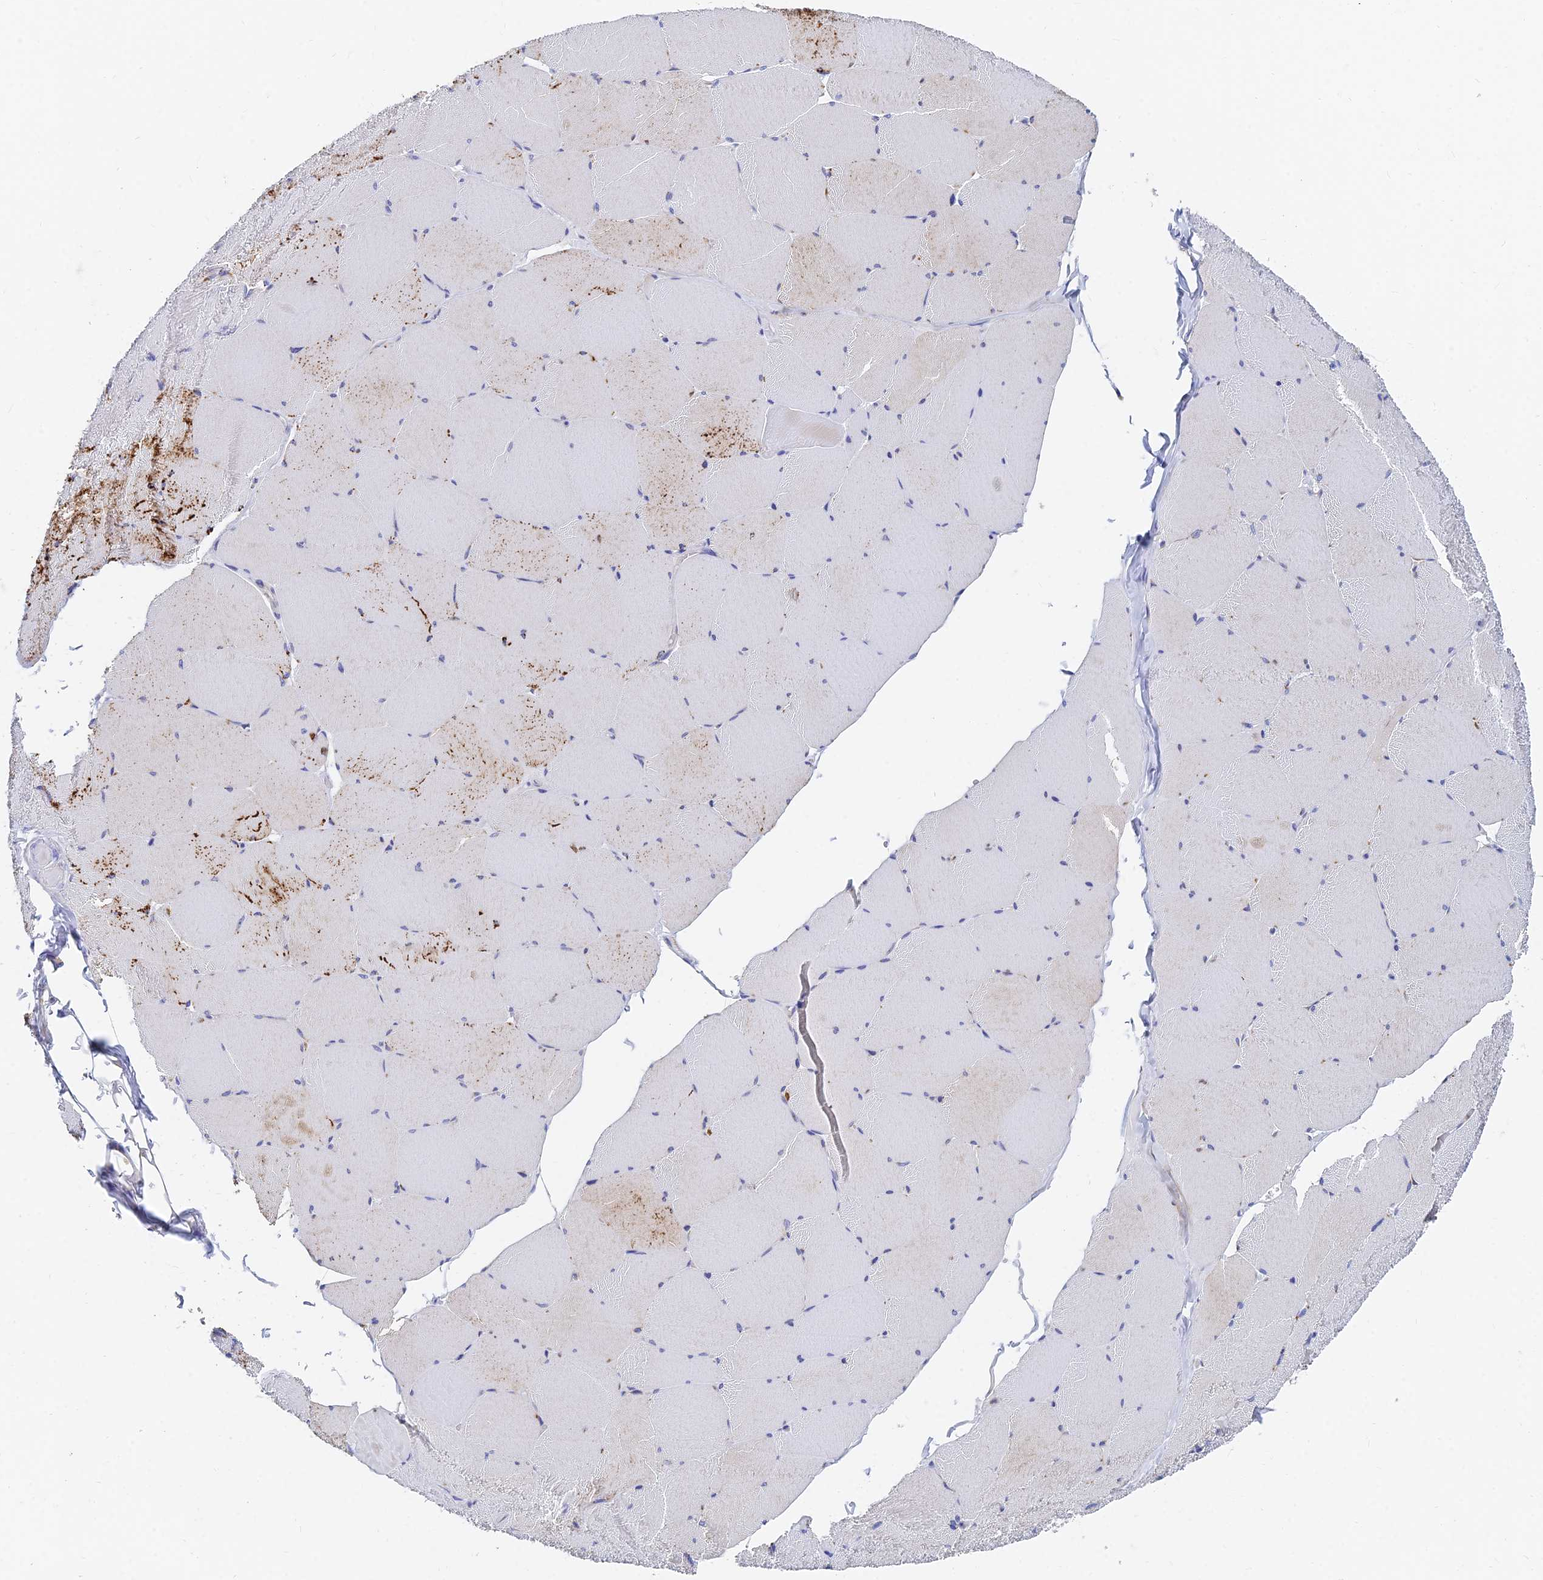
{"staining": {"intensity": "moderate", "quantity": "<25%", "location": "cytoplasmic/membranous"}, "tissue": "skeletal muscle", "cell_type": "Myocytes", "image_type": "normal", "snomed": [{"axis": "morphology", "description": "Normal tissue, NOS"}, {"axis": "topography", "description": "Skeletal muscle"}, {"axis": "topography", "description": "Head-Neck"}], "caption": "An image of skeletal muscle stained for a protein reveals moderate cytoplasmic/membranous brown staining in myocytes.", "gene": "SPNS1", "patient": {"sex": "male", "age": 66}}